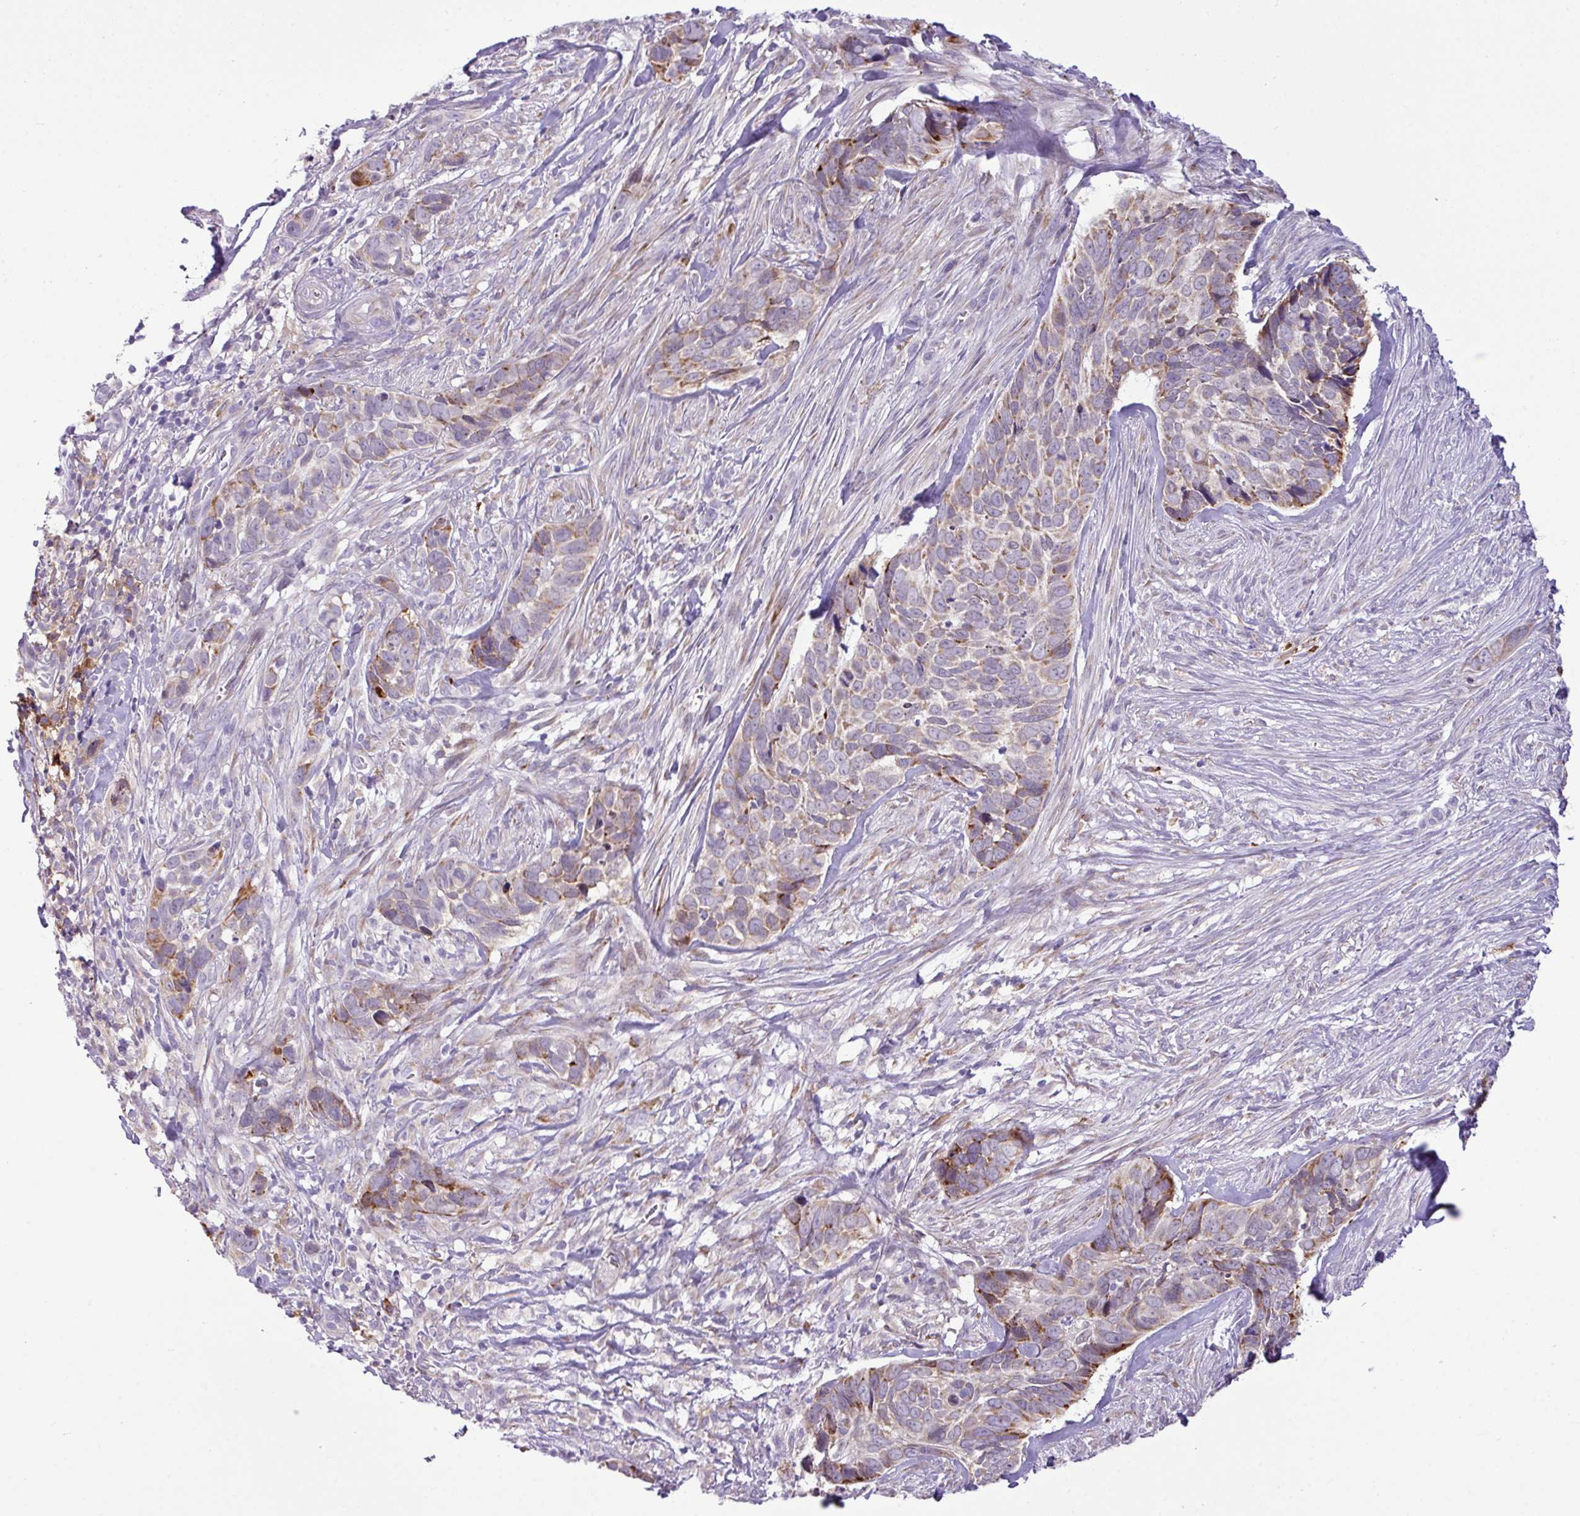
{"staining": {"intensity": "moderate", "quantity": "<25%", "location": "cytoplasmic/membranous"}, "tissue": "skin cancer", "cell_type": "Tumor cells", "image_type": "cancer", "snomed": [{"axis": "morphology", "description": "Basal cell carcinoma"}, {"axis": "topography", "description": "Skin"}], "caption": "Tumor cells exhibit moderate cytoplasmic/membranous expression in about <25% of cells in skin cancer.", "gene": "RGS21", "patient": {"sex": "female", "age": 82}}